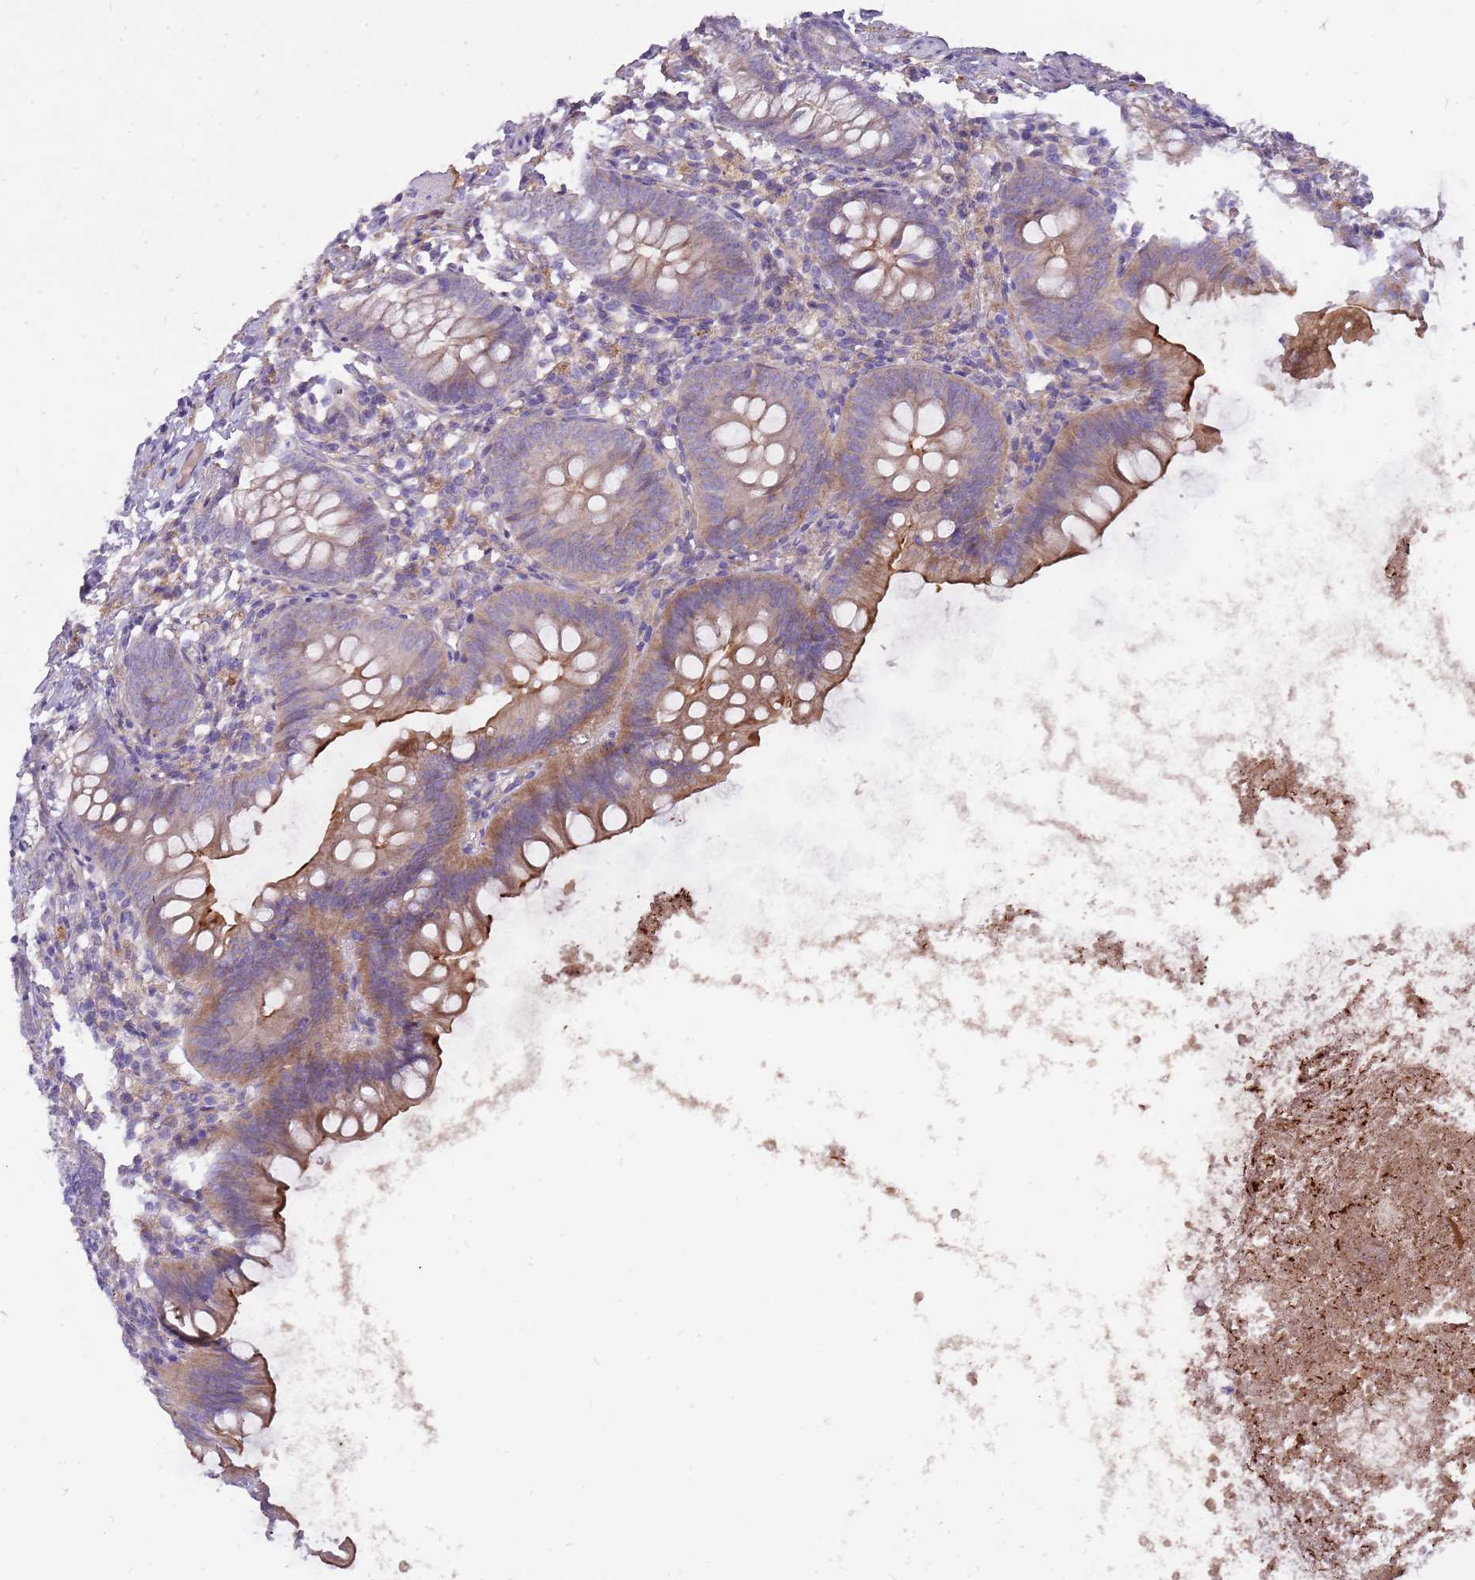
{"staining": {"intensity": "moderate", "quantity": "25%-75%", "location": "cytoplasmic/membranous"}, "tissue": "appendix", "cell_type": "Glandular cells", "image_type": "normal", "snomed": [{"axis": "morphology", "description": "Normal tissue, NOS"}, {"axis": "topography", "description": "Appendix"}], "caption": "Protein analysis of benign appendix demonstrates moderate cytoplasmic/membranous positivity in about 25%-75% of glandular cells. (IHC, brightfield microscopy, high magnification).", "gene": "NTN4", "patient": {"sex": "female", "age": 62}}